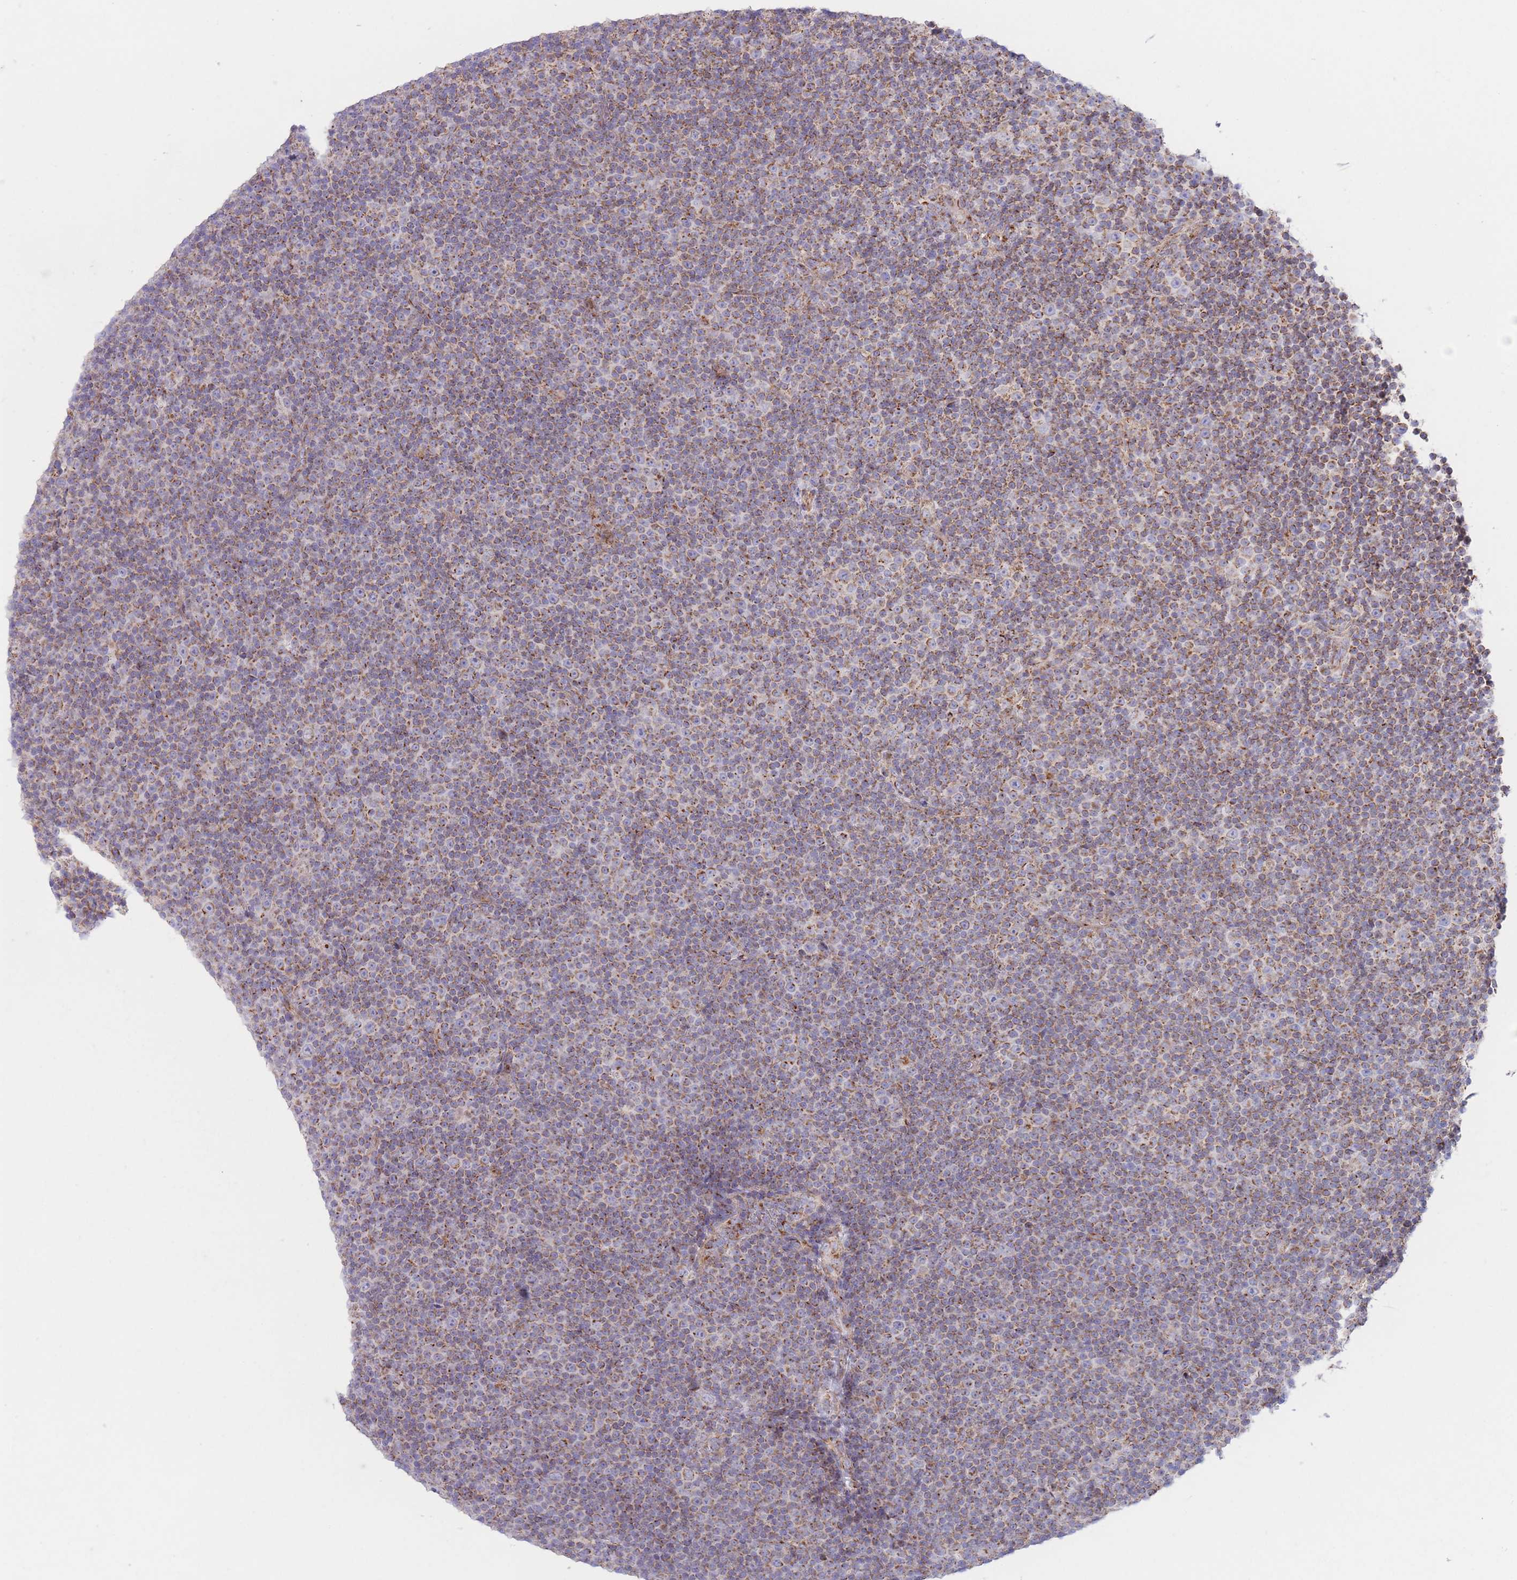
{"staining": {"intensity": "moderate", "quantity": "25%-75%", "location": "cytoplasmic/membranous"}, "tissue": "lymphoma", "cell_type": "Tumor cells", "image_type": "cancer", "snomed": [{"axis": "morphology", "description": "Malignant lymphoma, non-Hodgkin's type, Low grade"}, {"axis": "topography", "description": "Lymph node"}], "caption": "Protein staining of malignant lymphoma, non-Hodgkin's type (low-grade) tissue reveals moderate cytoplasmic/membranous staining in approximately 25%-75% of tumor cells. The staining was performed using DAB to visualize the protein expression in brown, while the nuclei were stained in blue with hematoxylin (Magnification: 20x).", "gene": "MPND", "patient": {"sex": "female", "age": 67}}